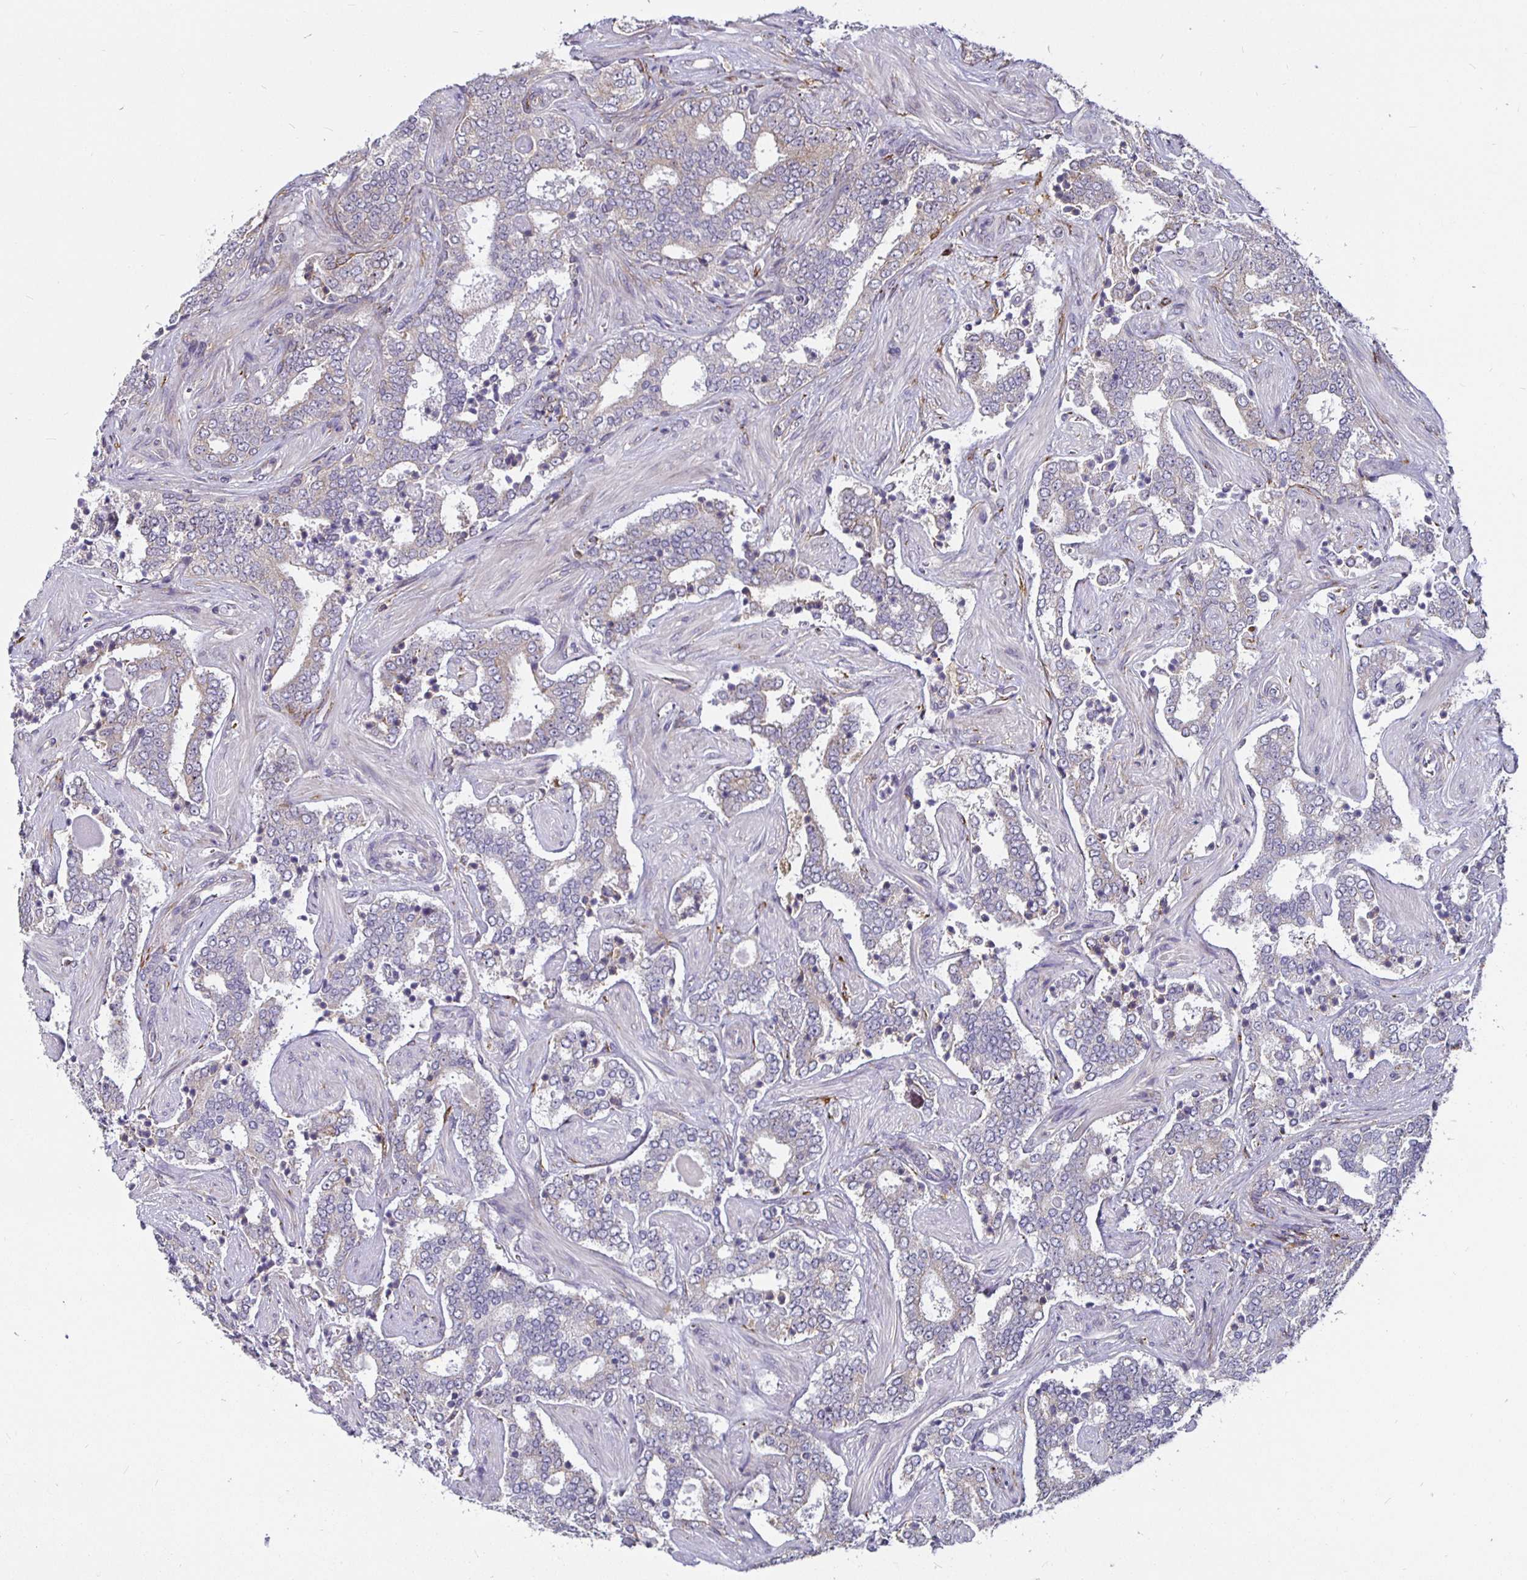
{"staining": {"intensity": "weak", "quantity": "<25%", "location": "cytoplasmic/membranous"}, "tissue": "prostate cancer", "cell_type": "Tumor cells", "image_type": "cancer", "snomed": [{"axis": "morphology", "description": "Adenocarcinoma, High grade"}, {"axis": "topography", "description": "Prostate"}], "caption": "DAB (3,3'-diaminobenzidine) immunohistochemical staining of human prostate adenocarcinoma (high-grade) displays no significant positivity in tumor cells.", "gene": "P4HA2", "patient": {"sex": "male", "age": 60}}